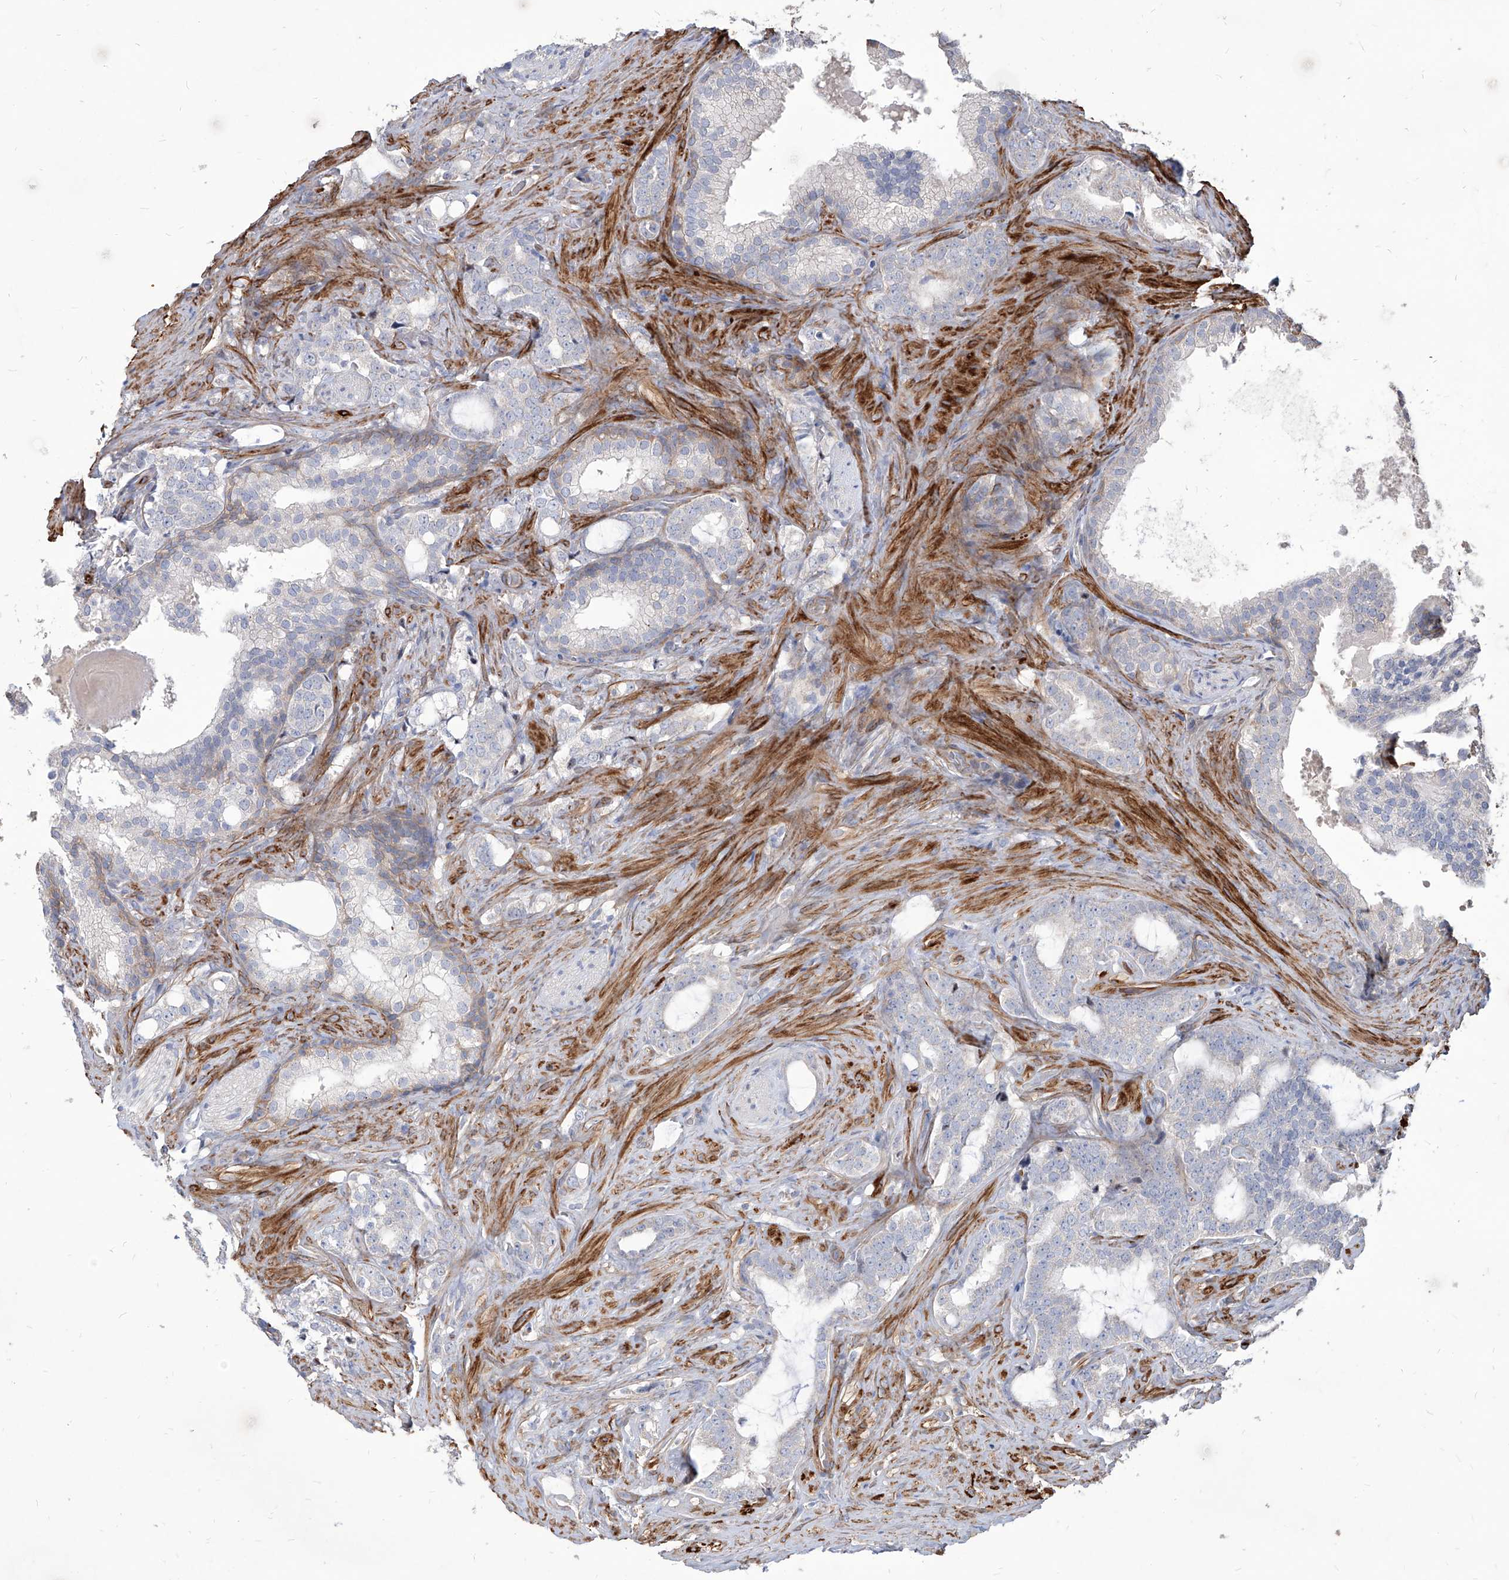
{"staining": {"intensity": "negative", "quantity": "none", "location": "none"}, "tissue": "prostate cancer", "cell_type": "Tumor cells", "image_type": "cancer", "snomed": [{"axis": "morphology", "description": "Adenocarcinoma, High grade"}, {"axis": "topography", "description": "Prostate"}], "caption": "IHC micrograph of human prostate cancer (adenocarcinoma (high-grade)) stained for a protein (brown), which shows no positivity in tumor cells.", "gene": "FAM83B", "patient": {"sex": "male", "age": 64}}